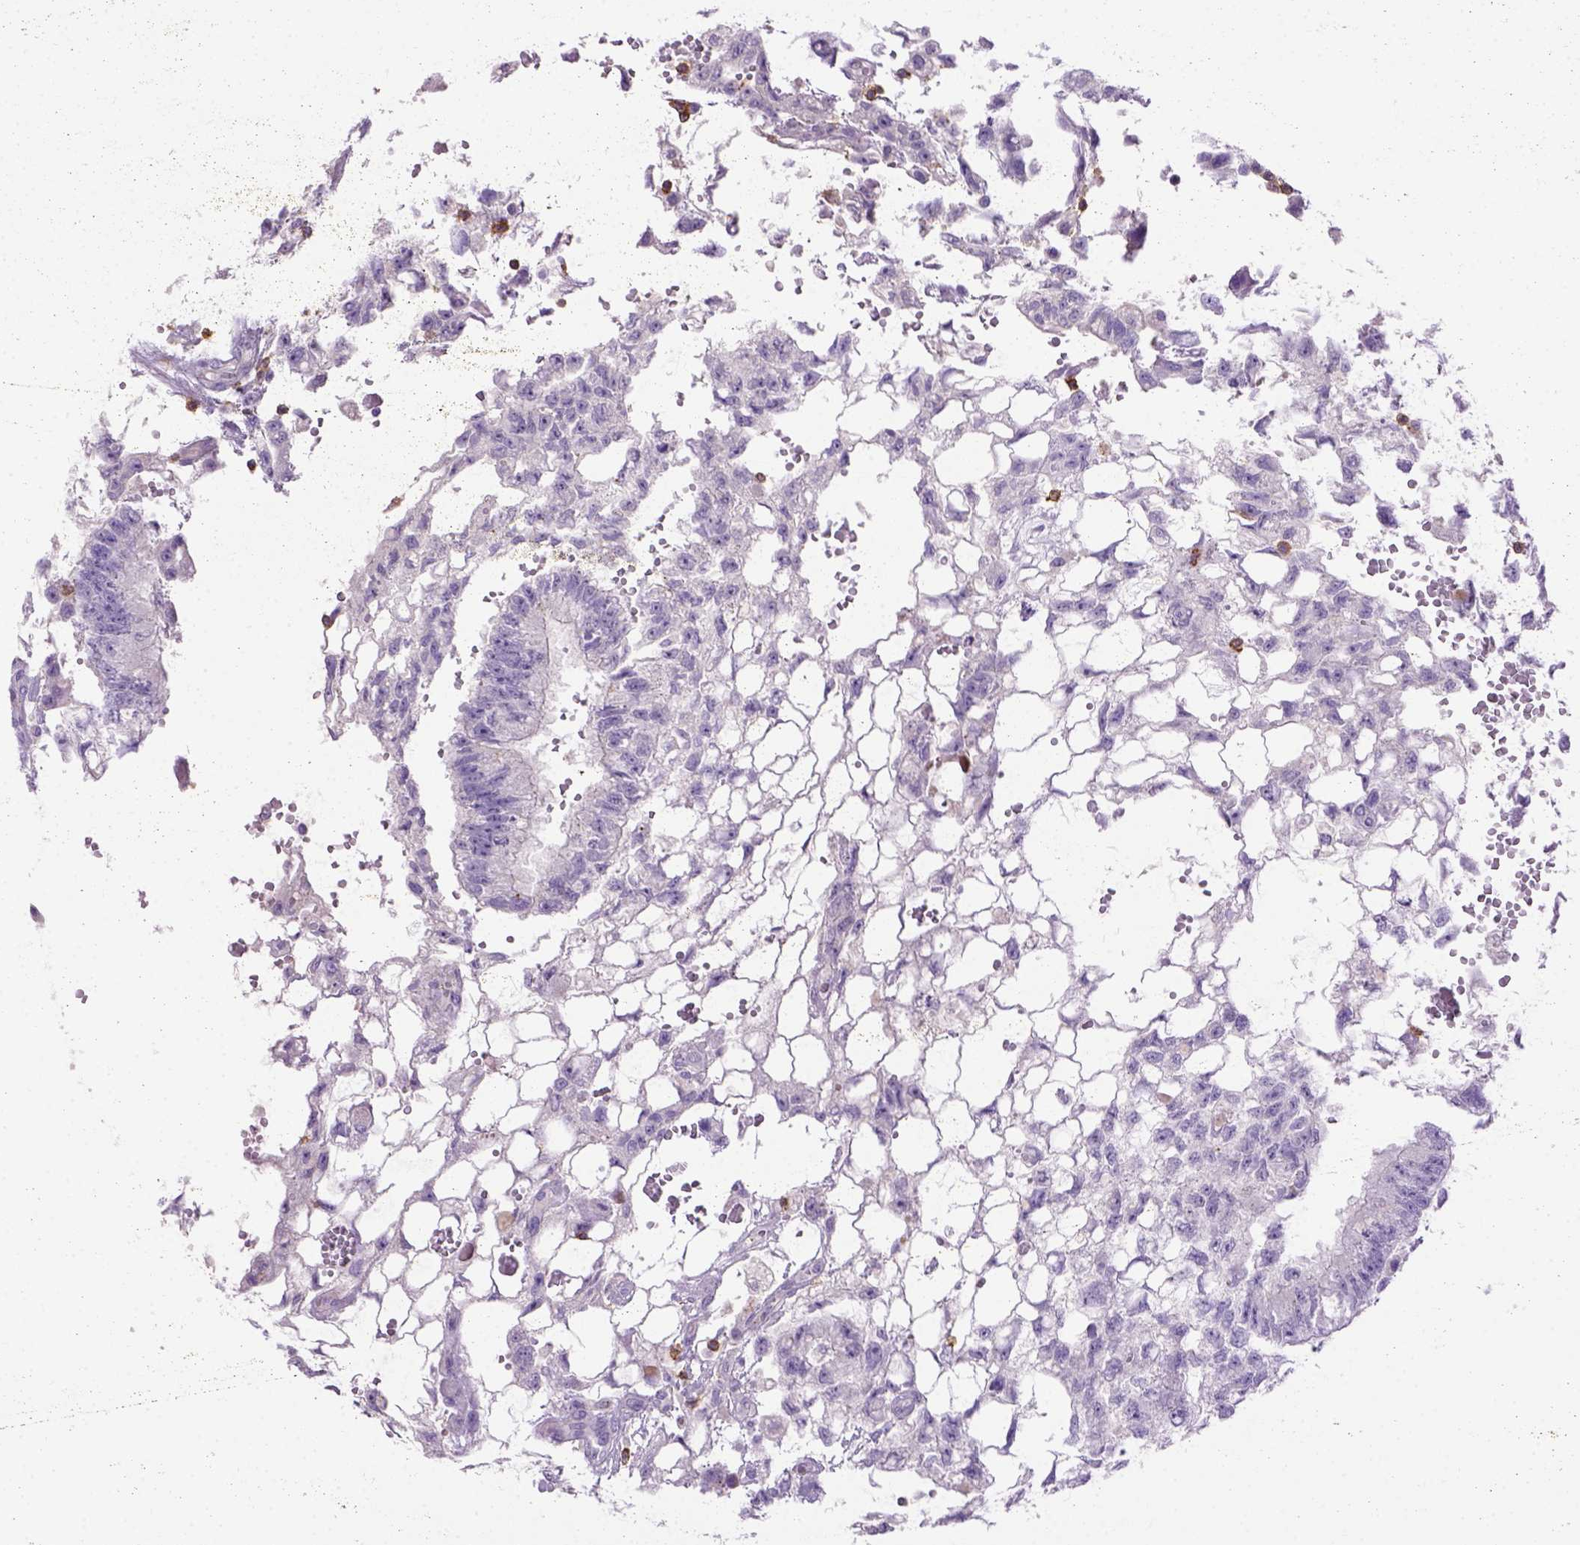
{"staining": {"intensity": "negative", "quantity": "none", "location": "none"}, "tissue": "testis cancer", "cell_type": "Tumor cells", "image_type": "cancer", "snomed": [{"axis": "morphology", "description": "Carcinoma, Embryonal, NOS"}, {"axis": "topography", "description": "Testis"}], "caption": "A photomicrograph of testis cancer stained for a protein shows no brown staining in tumor cells.", "gene": "CD3E", "patient": {"sex": "male", "age": 32}}